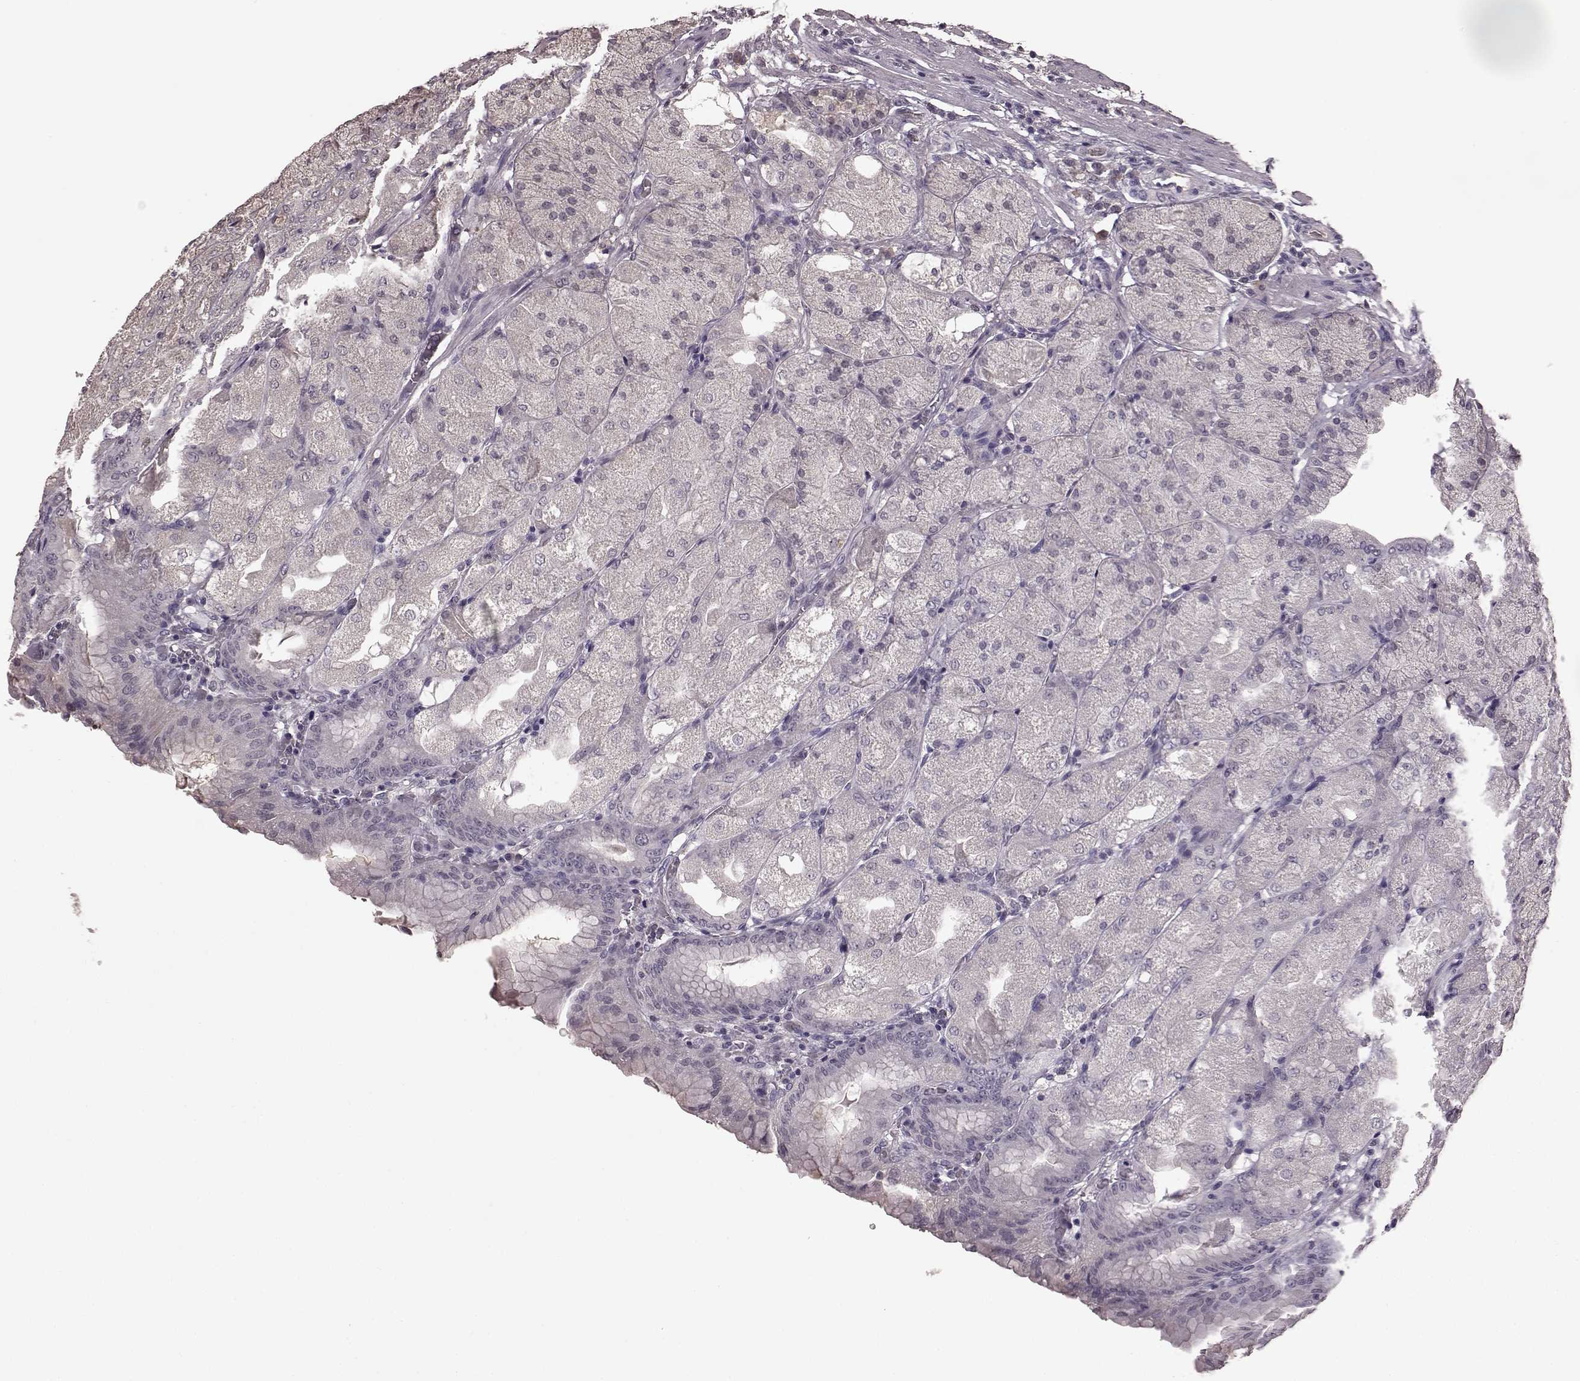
{"staining": {"intensity": "negative", "quantity": "none", "location": "none"}, "tissue": "stomach", "cell_type": "Glandular cells", "image_type": "normal", "snomed": [{"axis": "morphology", "description": "Normal tissue, NOS"}, {"axis": "topography", "description": "Stomach, upper"}, {"axis": "topography", "description": "Stomach"}, {"axis": "topography", "description": "Stomach, lower"}], "caption": "The photomicrograph exhibits no staining of glandular cells in unremarkable stomach.", "gene": "NRL", "patient": {"sex": "male", "age": 62}}